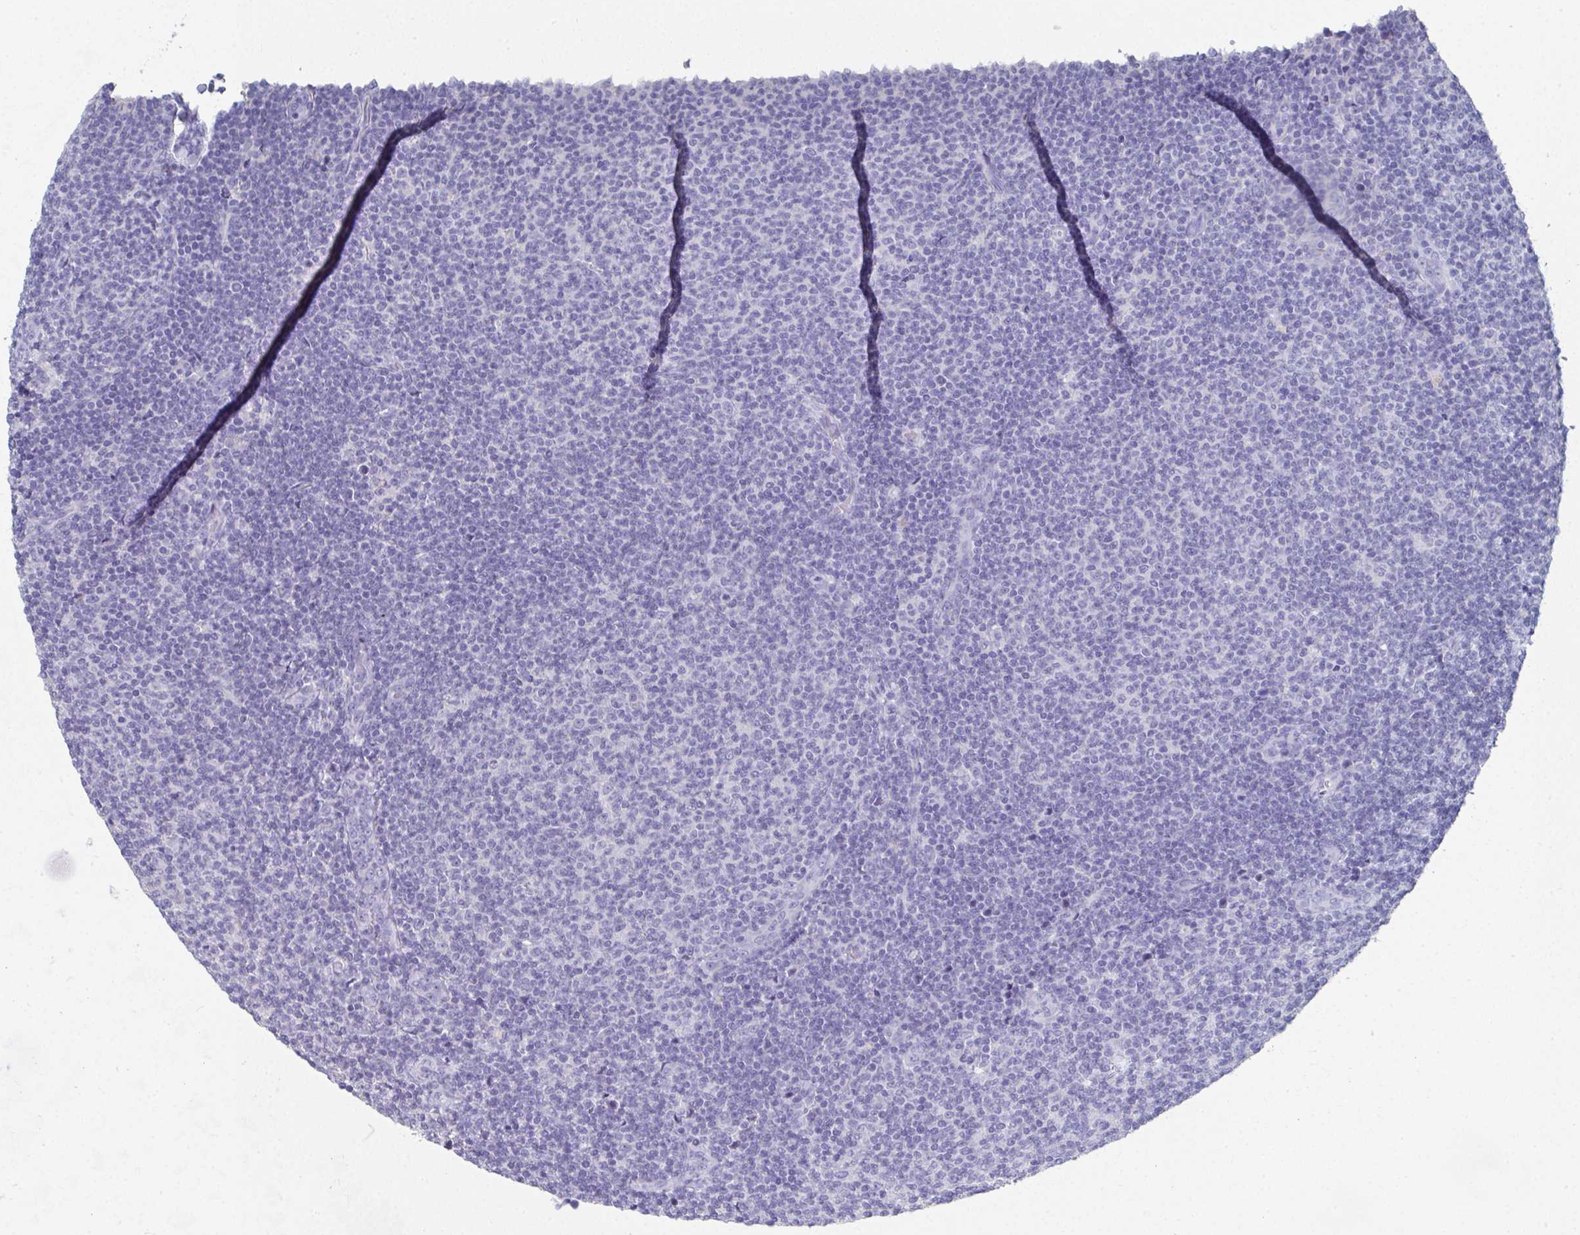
{"staining": {"intensity": "negative", "quantity": "none", "location": "none"}, "tissue": "lymphoma", "cell_type": "Tumor cells", "image_type": "cancer", "snomed": [{"axis": "morphology", "description": "Malignant lymphoma, non-Hodgkin's type, Low grade"}, {"axis": "topography", "description": "Lymph node"}], "caption": "High power microscopy image of an immunohistochemistry photomicrograph of lymphoma, revealing no significant expression in tumor cells.", "gene": "GRIA1", "patient": {"sex": "male", "age": 66}}